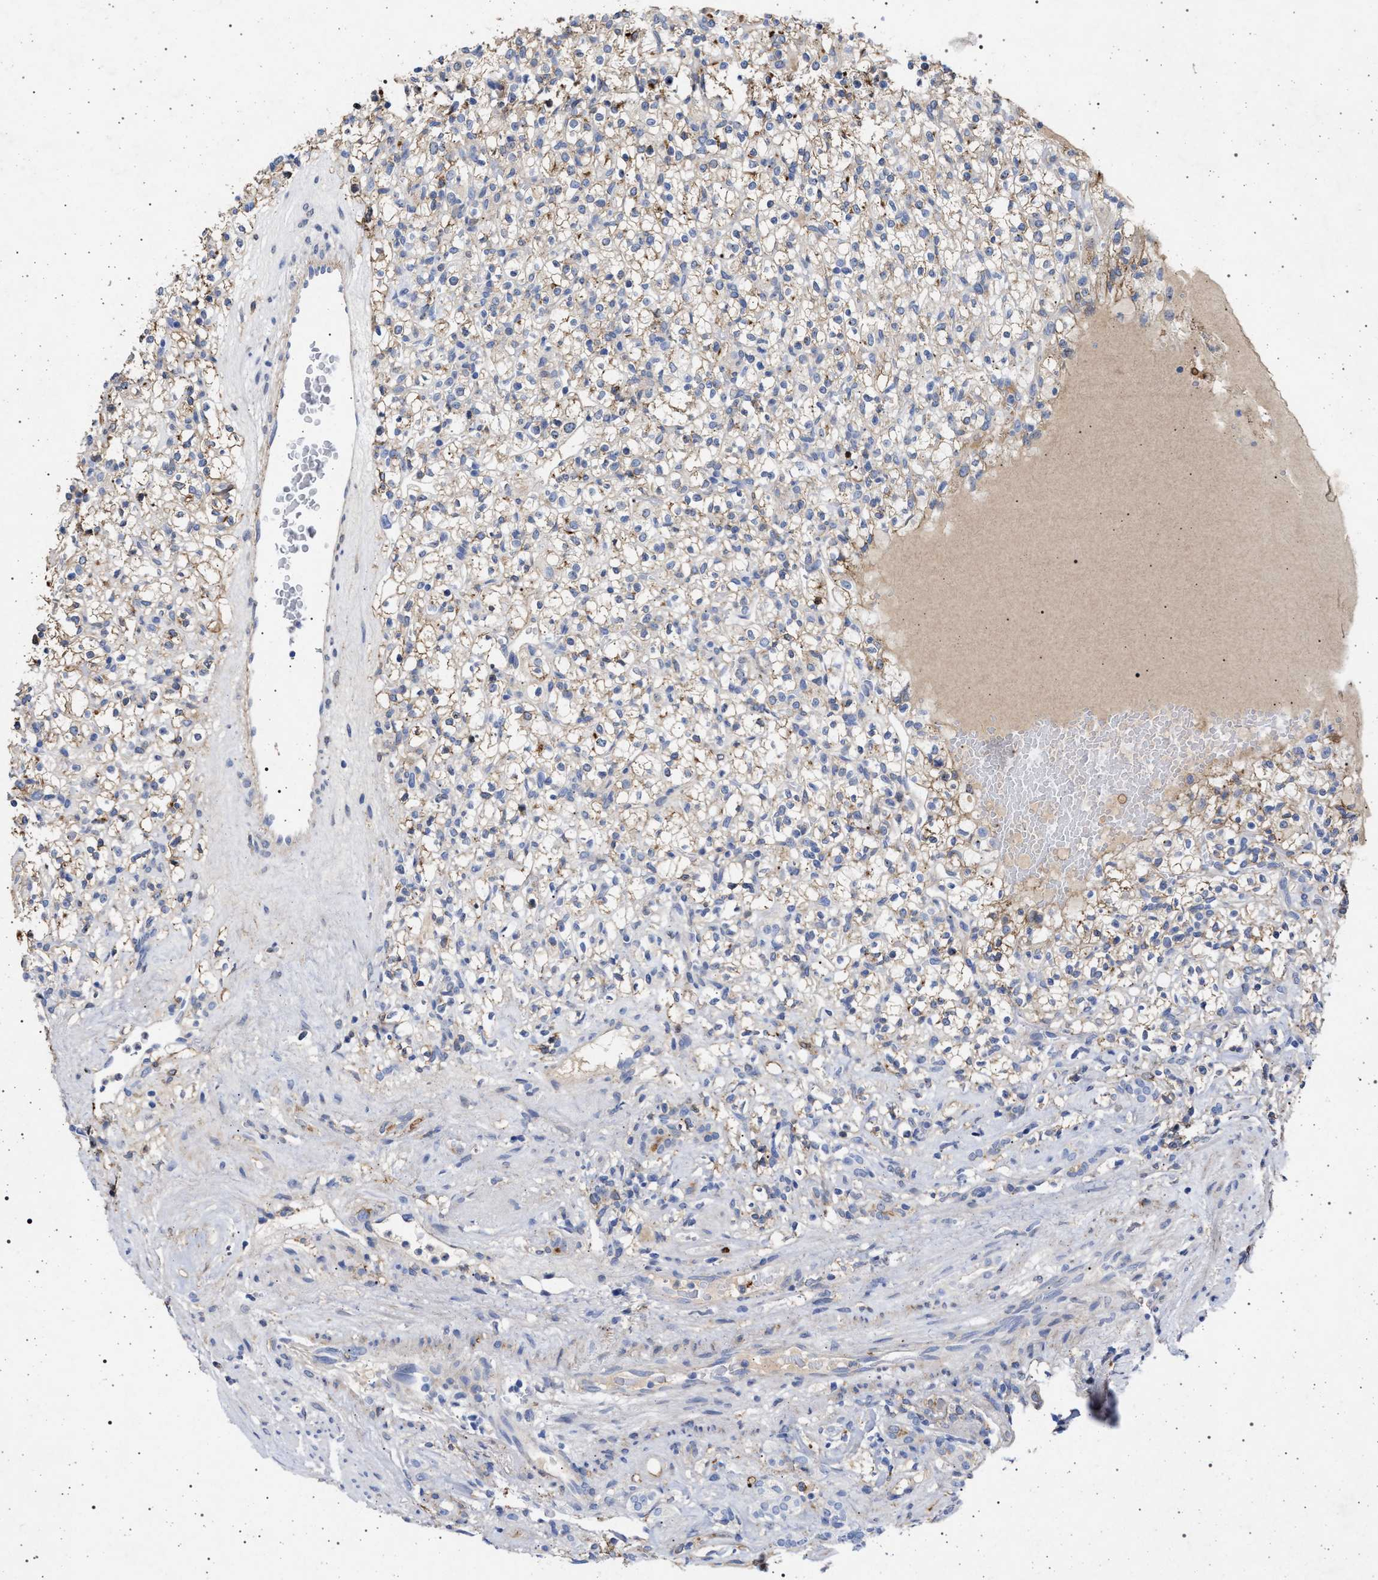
{"staining": {"intensity": "weak", "quantity": "<25%", "location": "cytoplasmic/membranous"}, "tissue": "renal cancer", "cell_type": "Tumor cells", "image_type": "cancer", "snomed": [{"axis": "morphology", "description": "Normal tissue, NOS"}, {"axis": "morphology", "description": "Adenocarcinoma, NOS"}, {"axis": "topography", "description": "Kidney"}], "caption": "Protein analysis of renal adenocarcinoma shows no significant expression in tumor cells. Brightfield microscopy of immunohistochemistry (IHC) stained with DAB (brown) and hematoxylin (blue), captured at high magnification.", "gene": "PLG", "patient": {"sex": "female", "age": 72}}